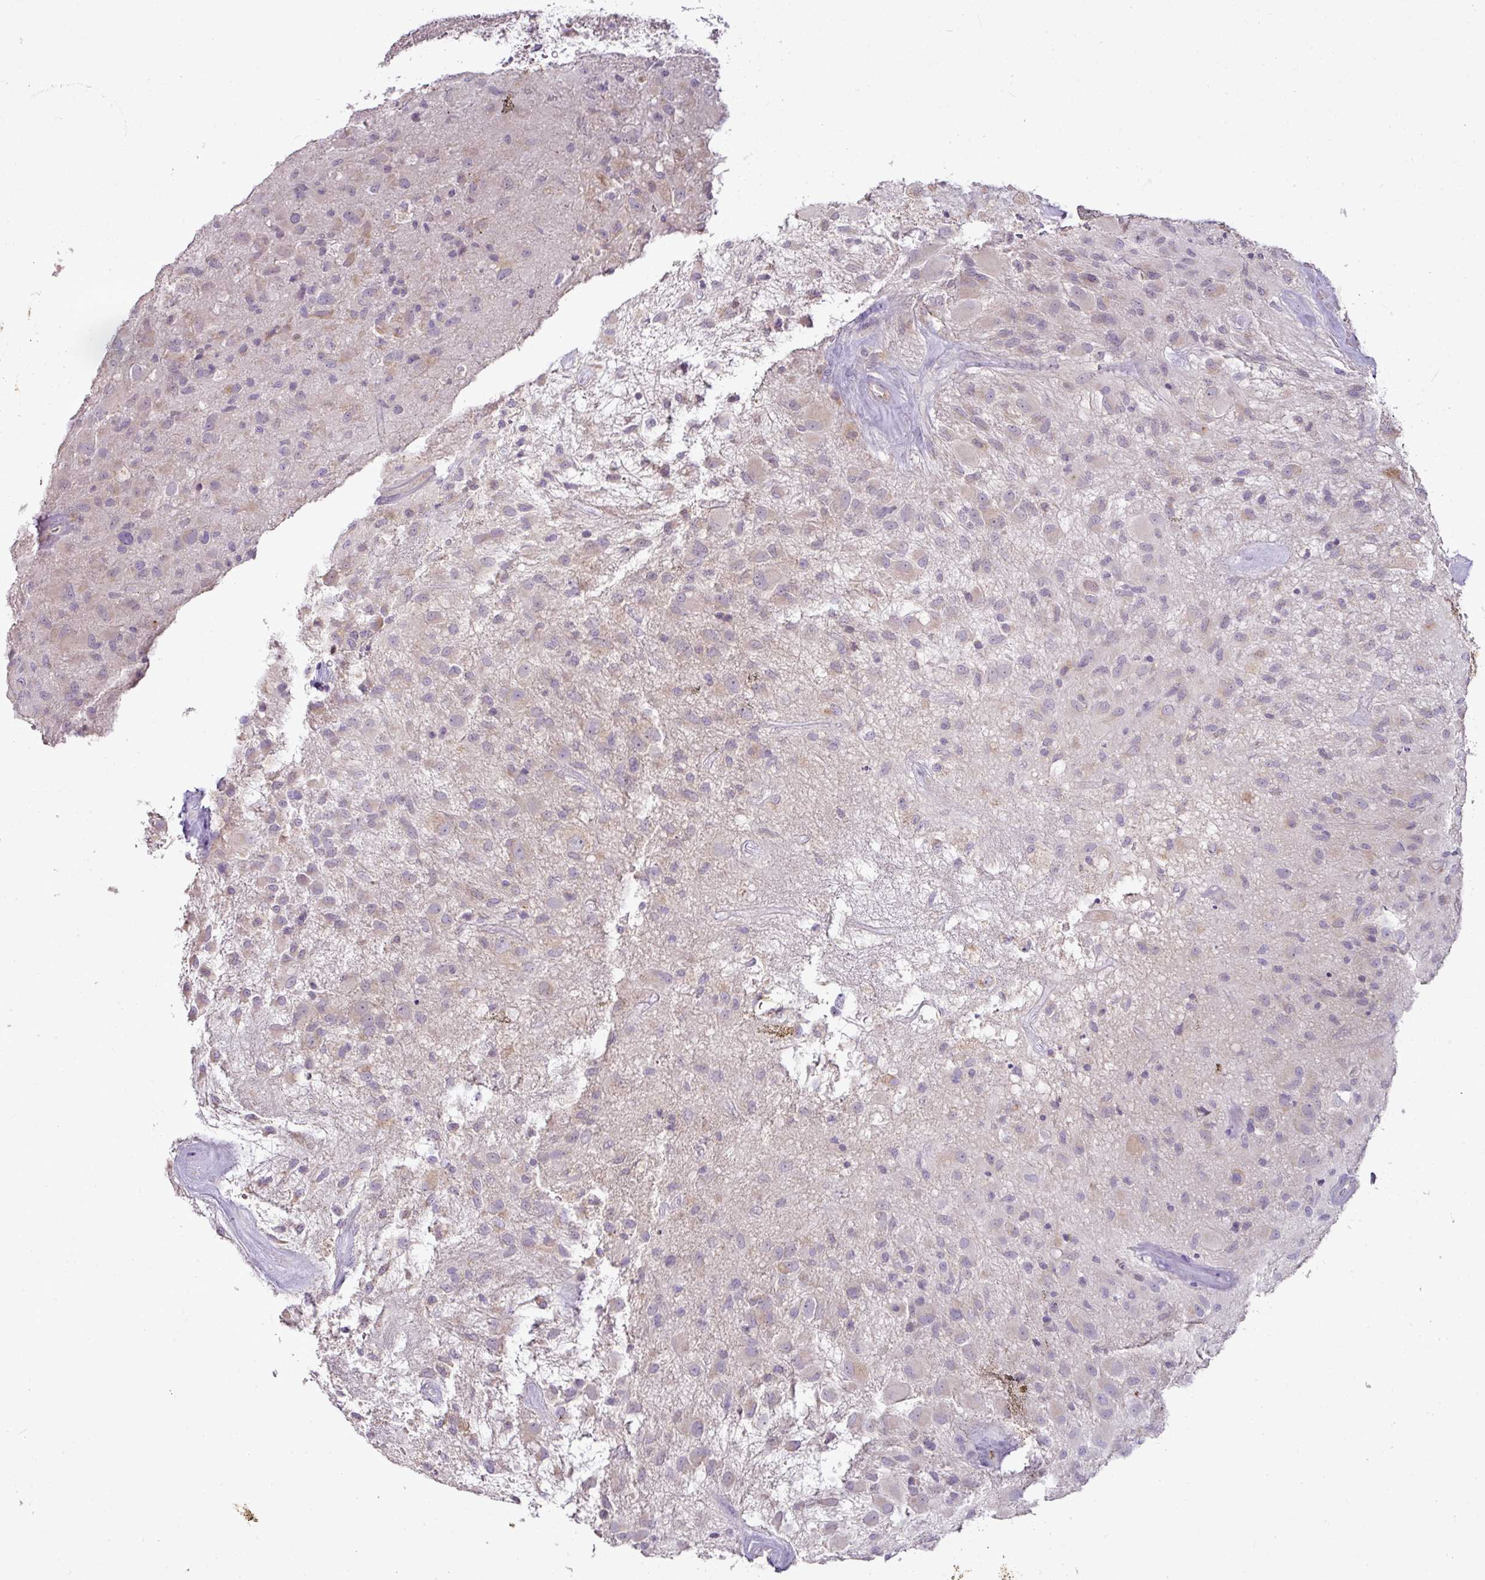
{"staining": {"intensity": "weak", "quantity": "<25%", "location": "cytoplasmic/membranous"}, "tissue": "glioma", "cell_type": "Tumor cells", "image_type": "cancer", "snomed": [{"axis": "morphology", "description": "Glioma, malignant, High grade"}, {"axis": "topography", "description": "Brain"}], "caption": "A high-resolution histopathology image shows IHC staining of glioma, which exhibits no significant expression in tumor cells.", "gene": "BRINP2", "patient": {"sex": "female", "age": 67}}